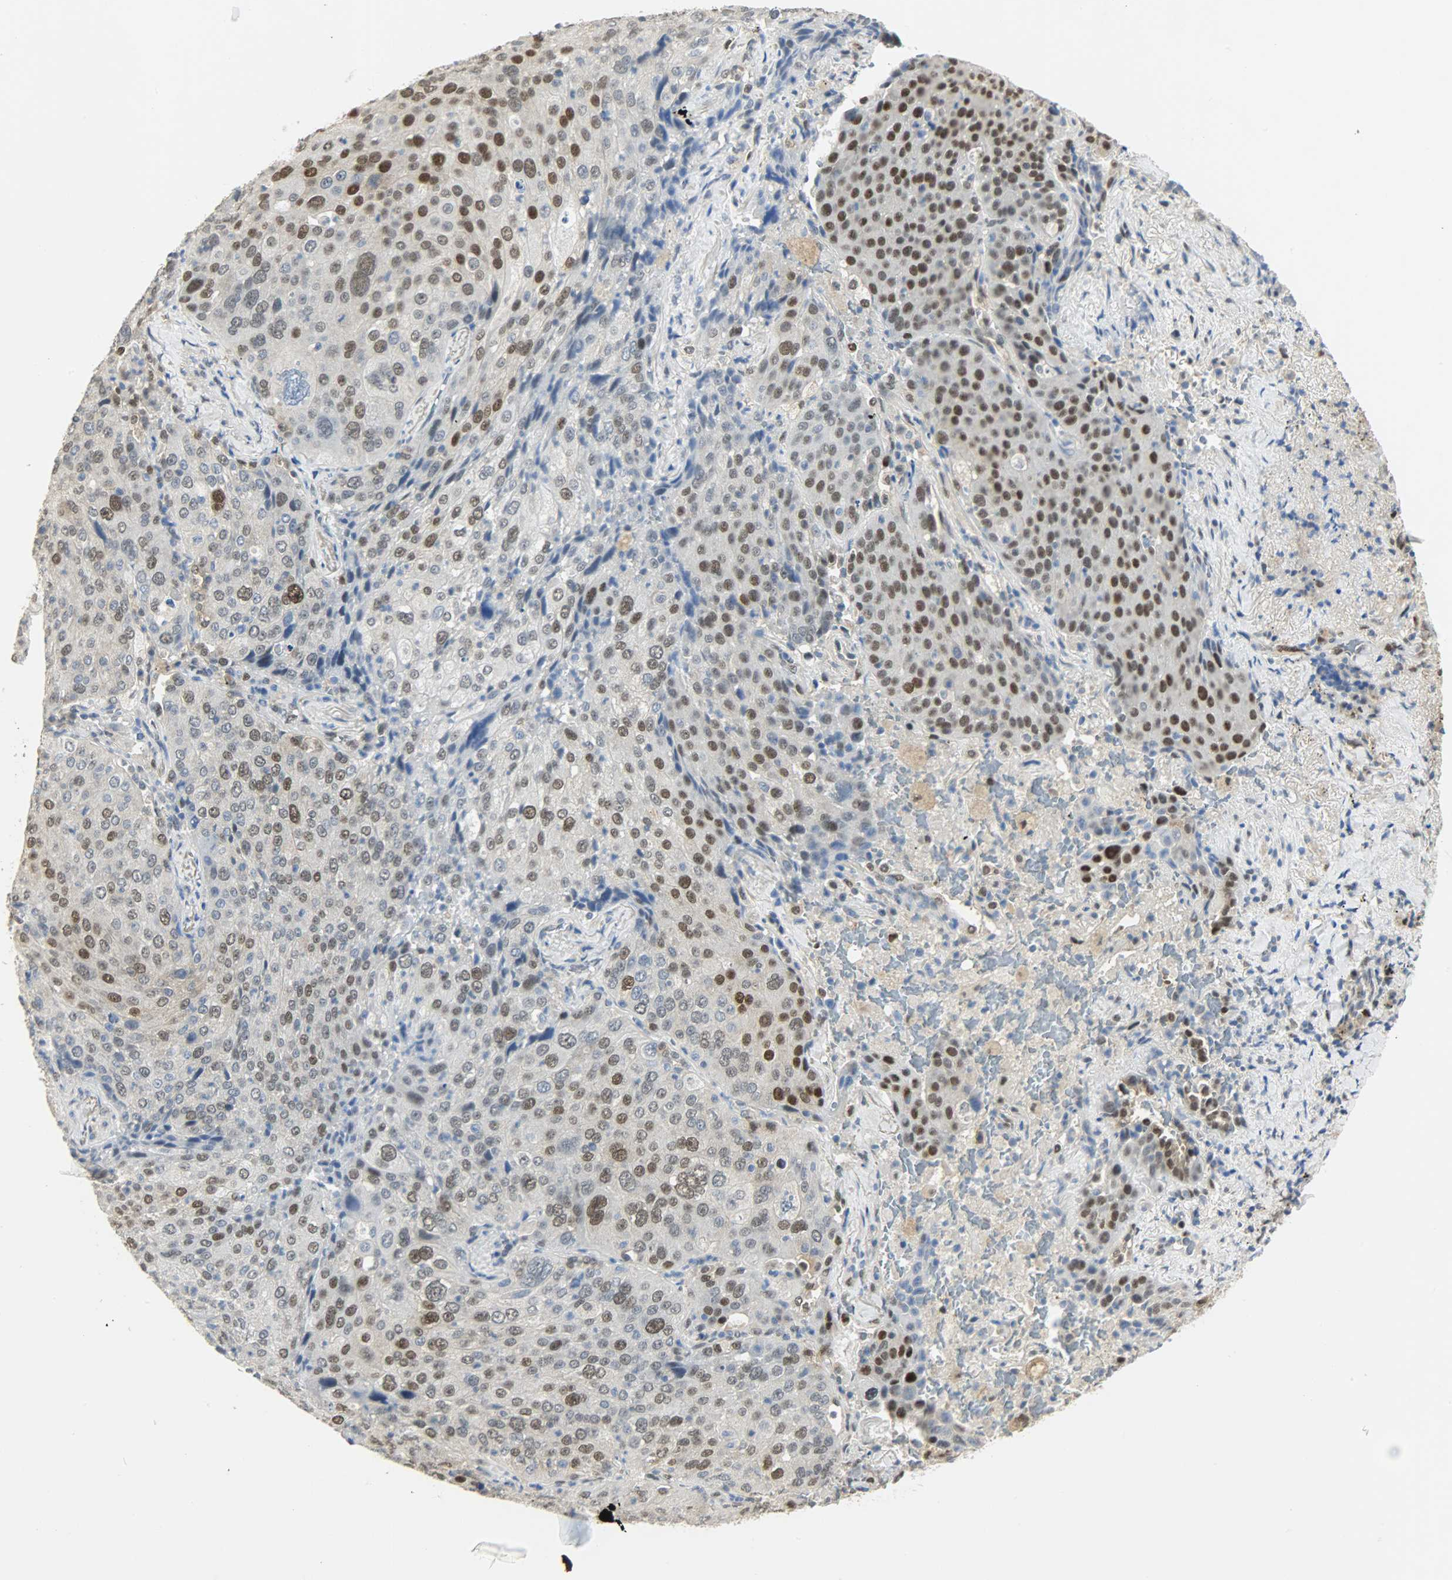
{"staining": {"intensity": "strong", "quantity": "25%-75%", "location": "nuclear"}, "tissue": "lung cancer", "cell_type": "Tumor cells", "image_type": "cancer", "snomed": [{"axis": "morphology", "description": "Squamous cell carcinoma, NOS"}, {"axis": "topography", "description": "Lung"}], "caption": "Approximately 25%-75% of tumor cells in squamous cell carcinoma (lung) show strong nuclear protein expression as visualized by brown immunohistochemical staining.", "gene": "NPEPL1", "patient": {"sex": "male", "age": 54}}